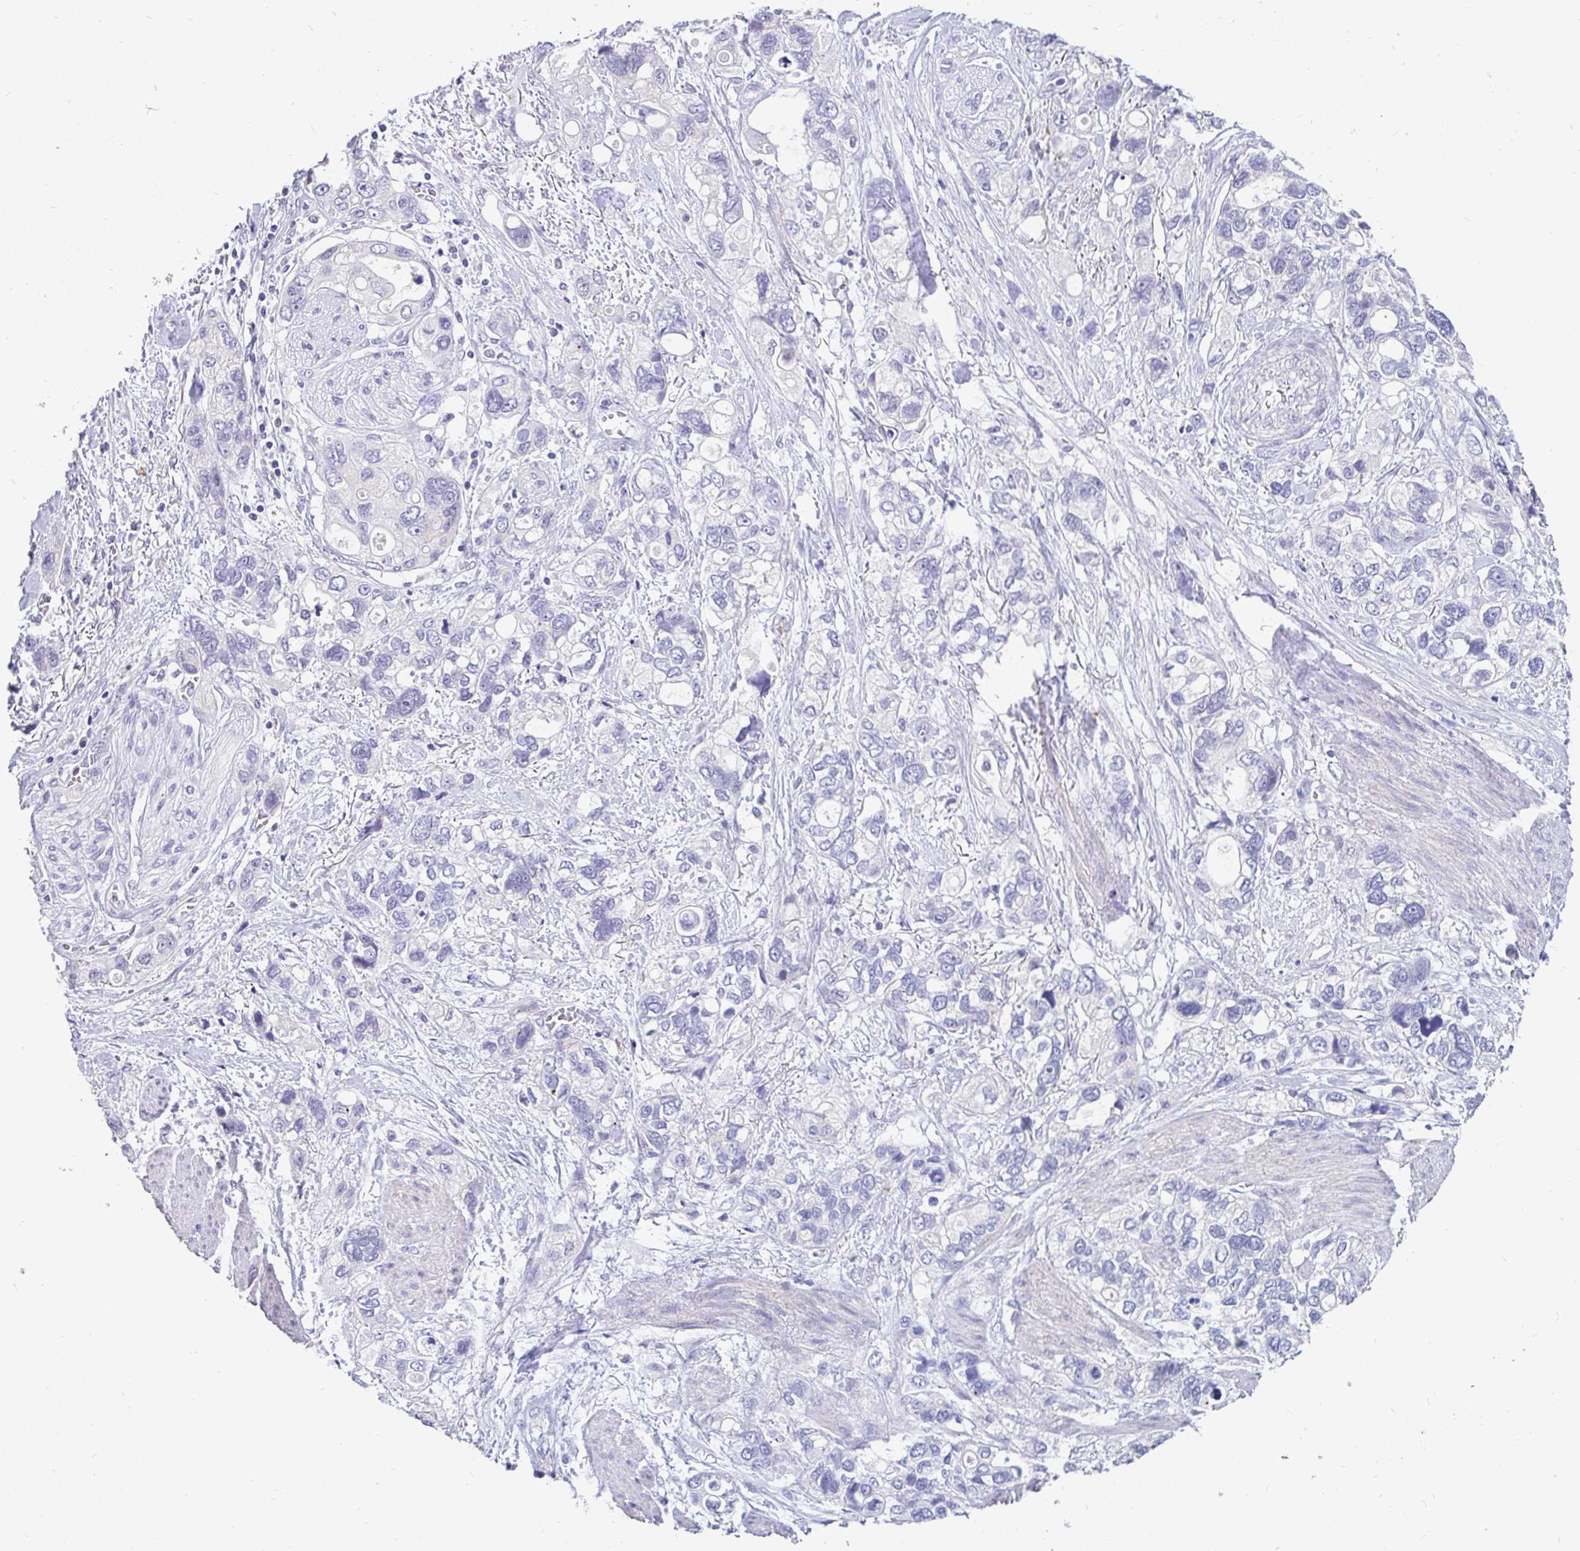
{"staining": {"intensity": "negative", "quantity": "none", "location": "none"}, "tissue": "stomach cancer", "cell_type": "Tumor cells", "image_type": "cancer", "snomed": [{"axis": "morphology", "description": "Adenocarcinoma, NOS"}, {"axis": "topography", "description": "Stomach, upper"}], "caption": "Stomach cancer stained for a protein using IHC displays no positivity tumor cells.", "gene": "INTS5", "patient": {"sex": "female", "age": 81}}